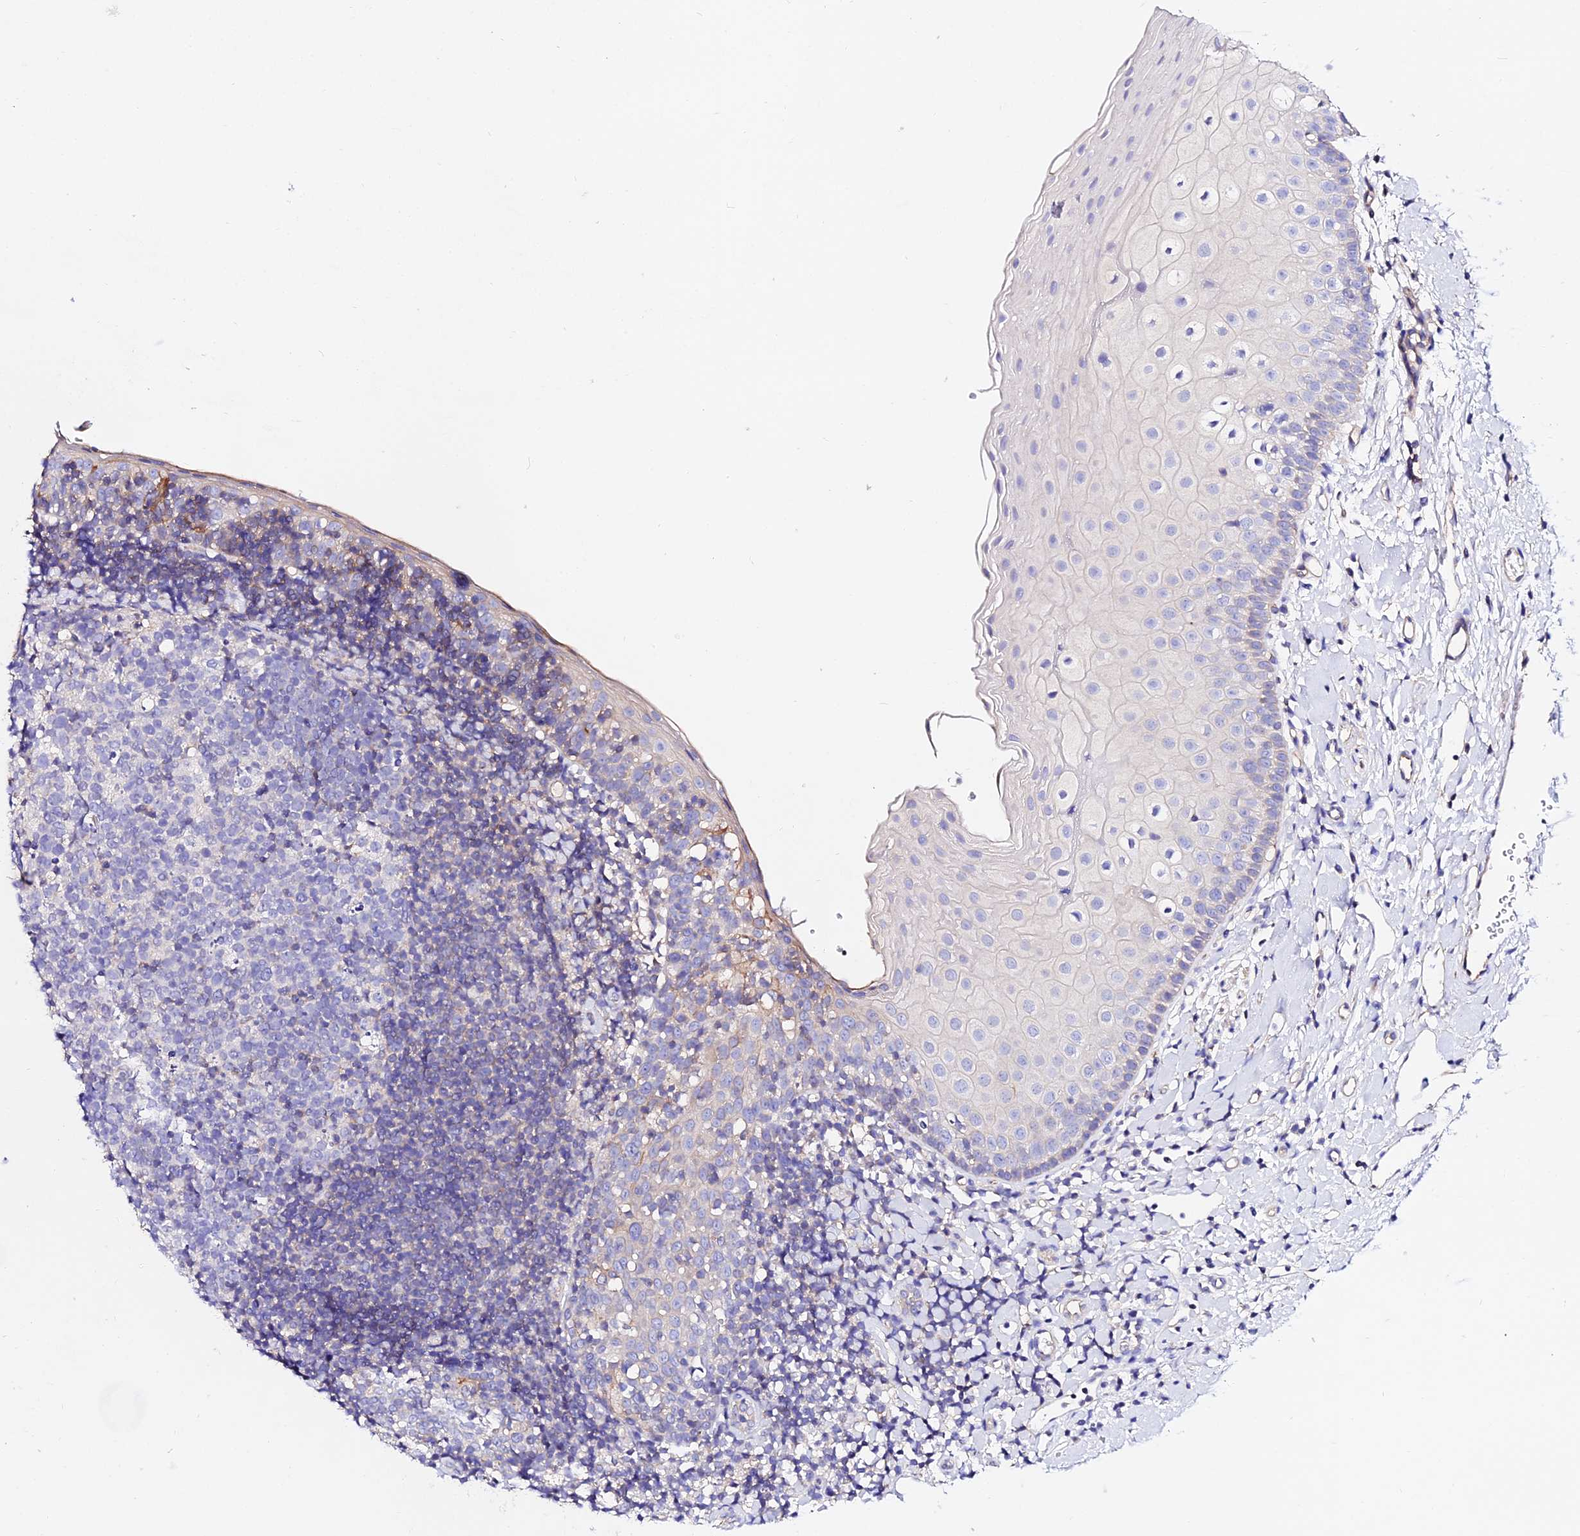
{"staining": {"intensity": "weak", "quantity": "<25%", "location": "cytoplasmic/membranous"}, "tissue": "oral mucosa", "cell_type": "Squamous epithelial cells", "image_type": "normal", "snomed": [{"axis": "morphology", "description": "Normal tissue, NOS"}, {"axis": "topography", "description": "Oral tissue"}], "caption": "This is a histopathology image of immunohistochemistry (IHC) staining of unremarkable oral mucosa, which shows no expression in squamous epithelial cells.", "gene": "DAW1", "patient": {"sex": "male", "age": 46}}